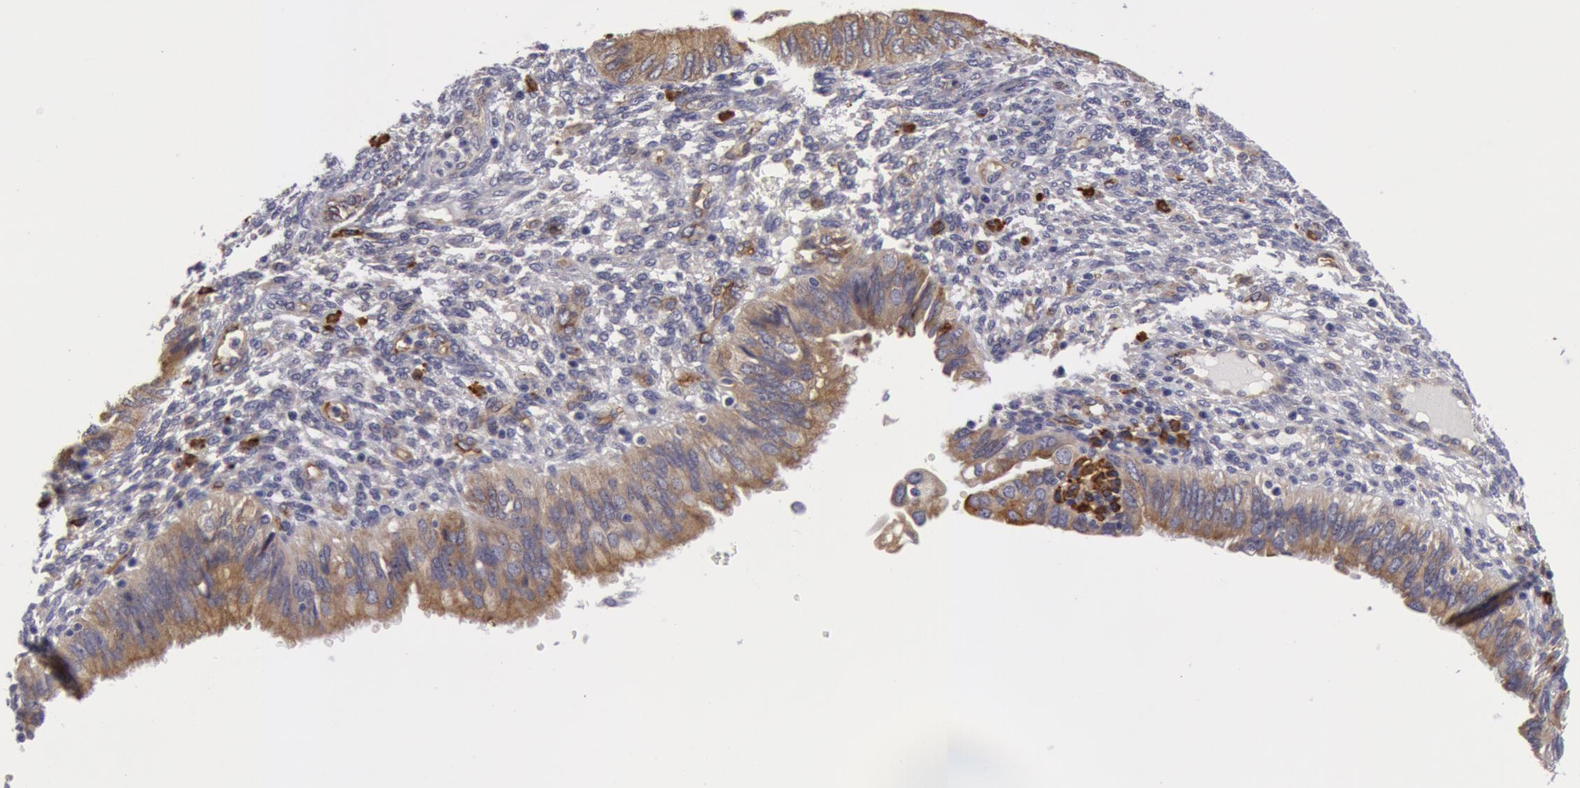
{"staining": {"intensity": "weak", "quantity": ">75%", "location": "cytoplasmic/membranous"}, "tissue": "endometrial cancer", "cell_type": "Tumor cells", "image_type": "cancer", "snomed": [{"axis": "morphology", "description": "Adenocarcinoma, NOS"}, {"axis": "topography", "description": "Endometrium"}], "caption": "The image displays a brown stain indicating the presence of a protein in the cytoplasmic/membranous of tumor cells in endometrial cancer (adenocarcinoma).", "gene": "IL23A", "patient": {"sex": "female", "age": 51}}